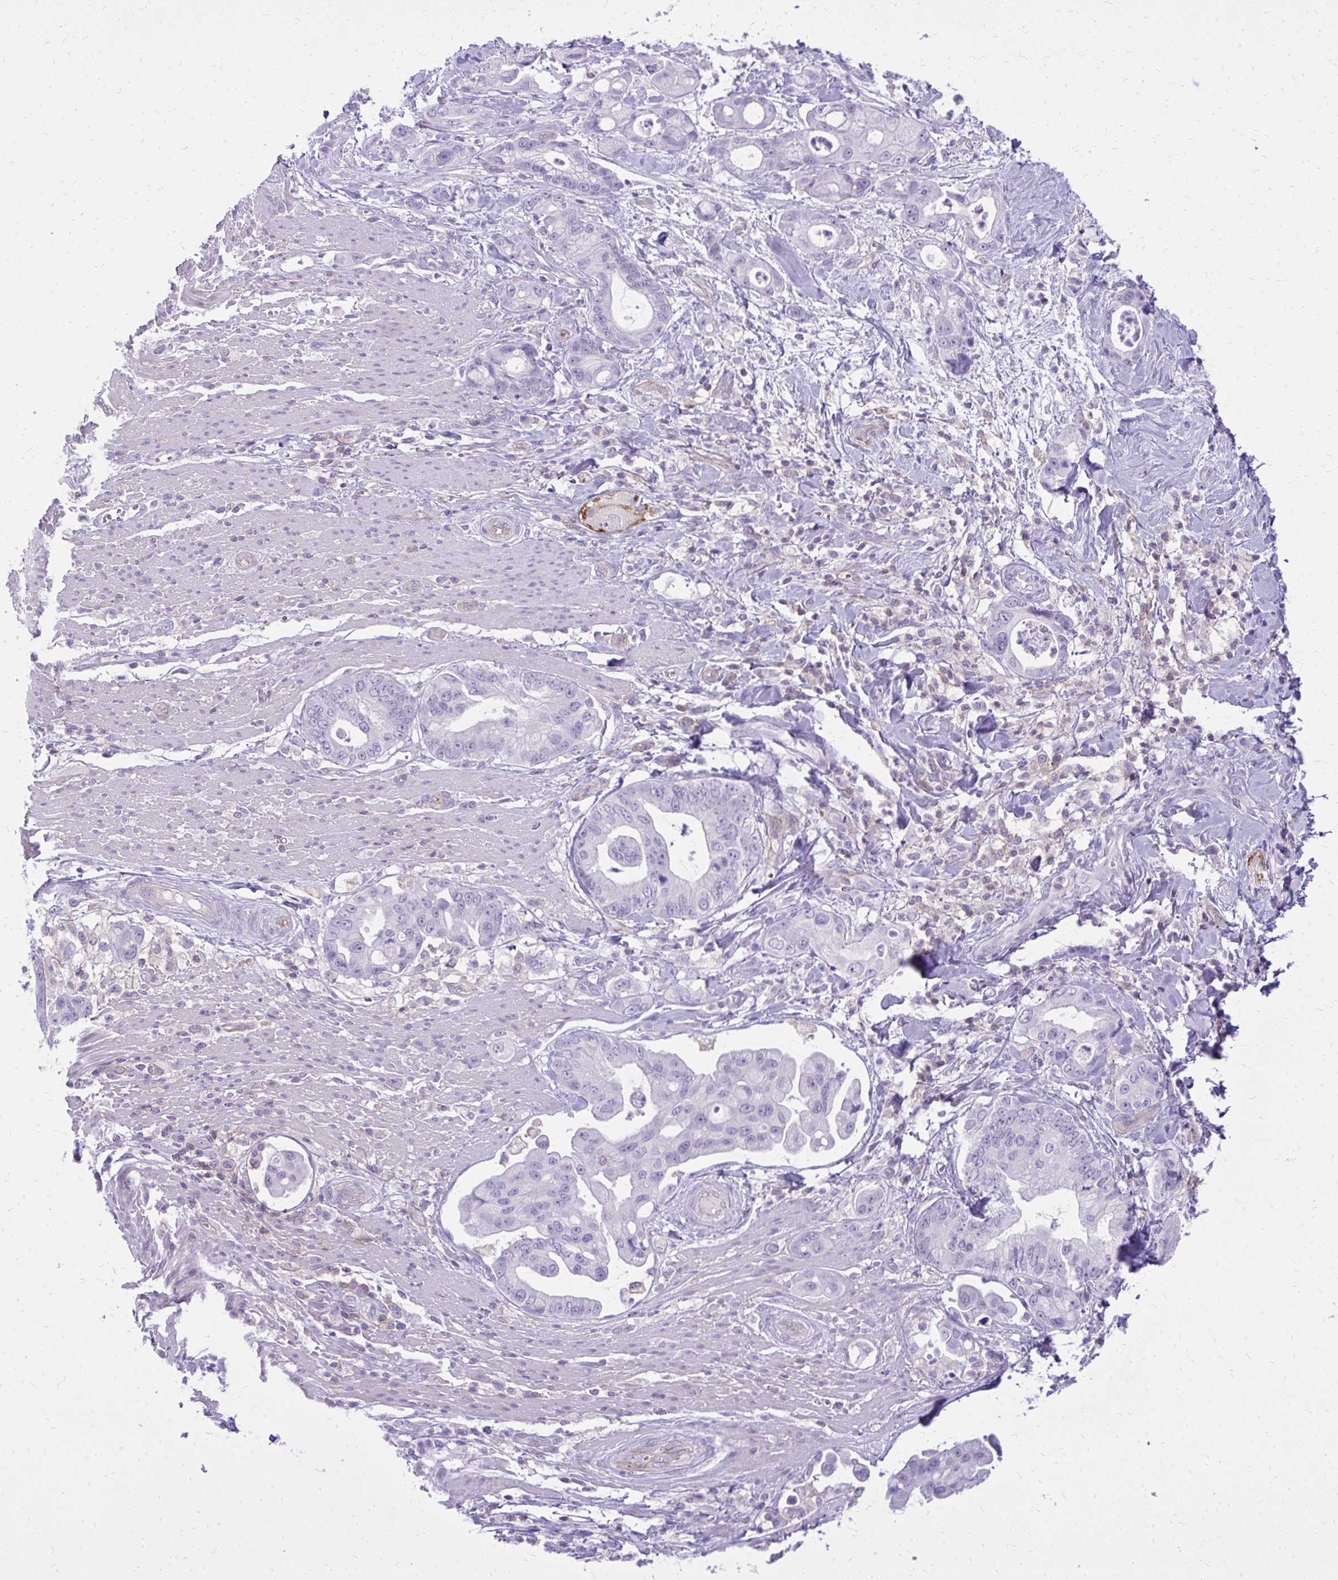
{"staining": {"intensity": "negative", "quantity": "none", "location": "none"}, "tissue": "pancreatic cancer", "cell_type": "Tumor cells", "image_type": "cancer", "snomed": [{"axis": "morphology", "description": "Adenocarcinoma, NOS"}, {"axis": "topography", "description": "Pancreas"}], "caption": "Histopathology image shows no significant protein positivity in tumor cells of pancreatic adenocarcinoma.", "gene": "GPRIN3", "patient": {"sex": "male", "age": 68}}